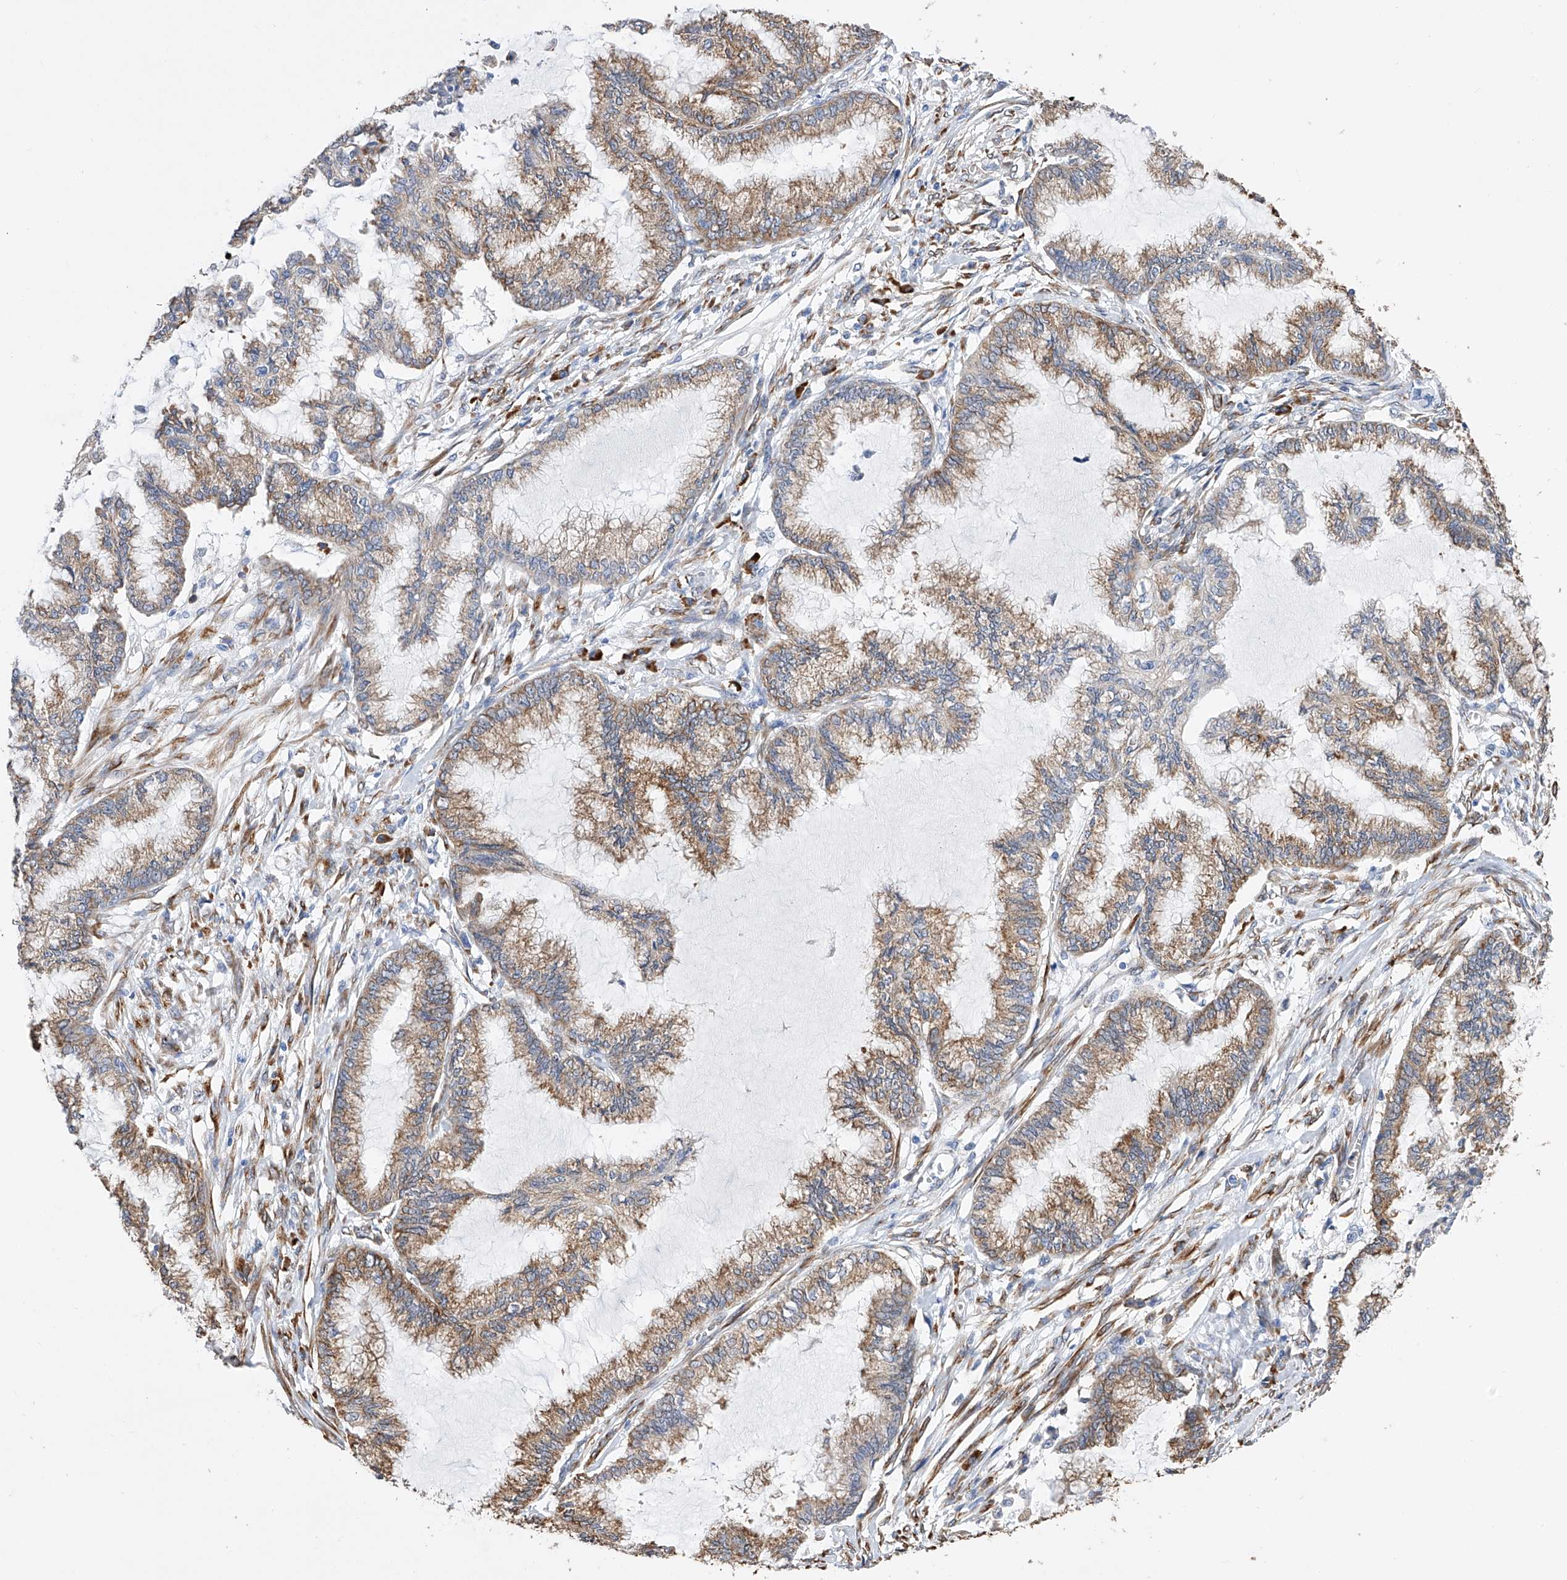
{"staining": {"intensity": "moderate", "quantity": ">75%", "location": "cytoplasmic/membranous"}, "tissue": "endometrial cancer", "cell_type": "Tumor cells", "image_type": "cancer", "snomed": [{"axis": "morphology", "description": "Adenocarcinoma, NOS"}, {"axis": "topography", "description": "Endometrium"}], "caption": "About >75% of tumor cells in human endometrial cancer (adenocarcinoma) show moderate cytoplasmic/membranous protein expression as visualized by brown immunohistochemical staining.", "gene": "PDIA5", "patient": {"sex": "female", "age": 86}}